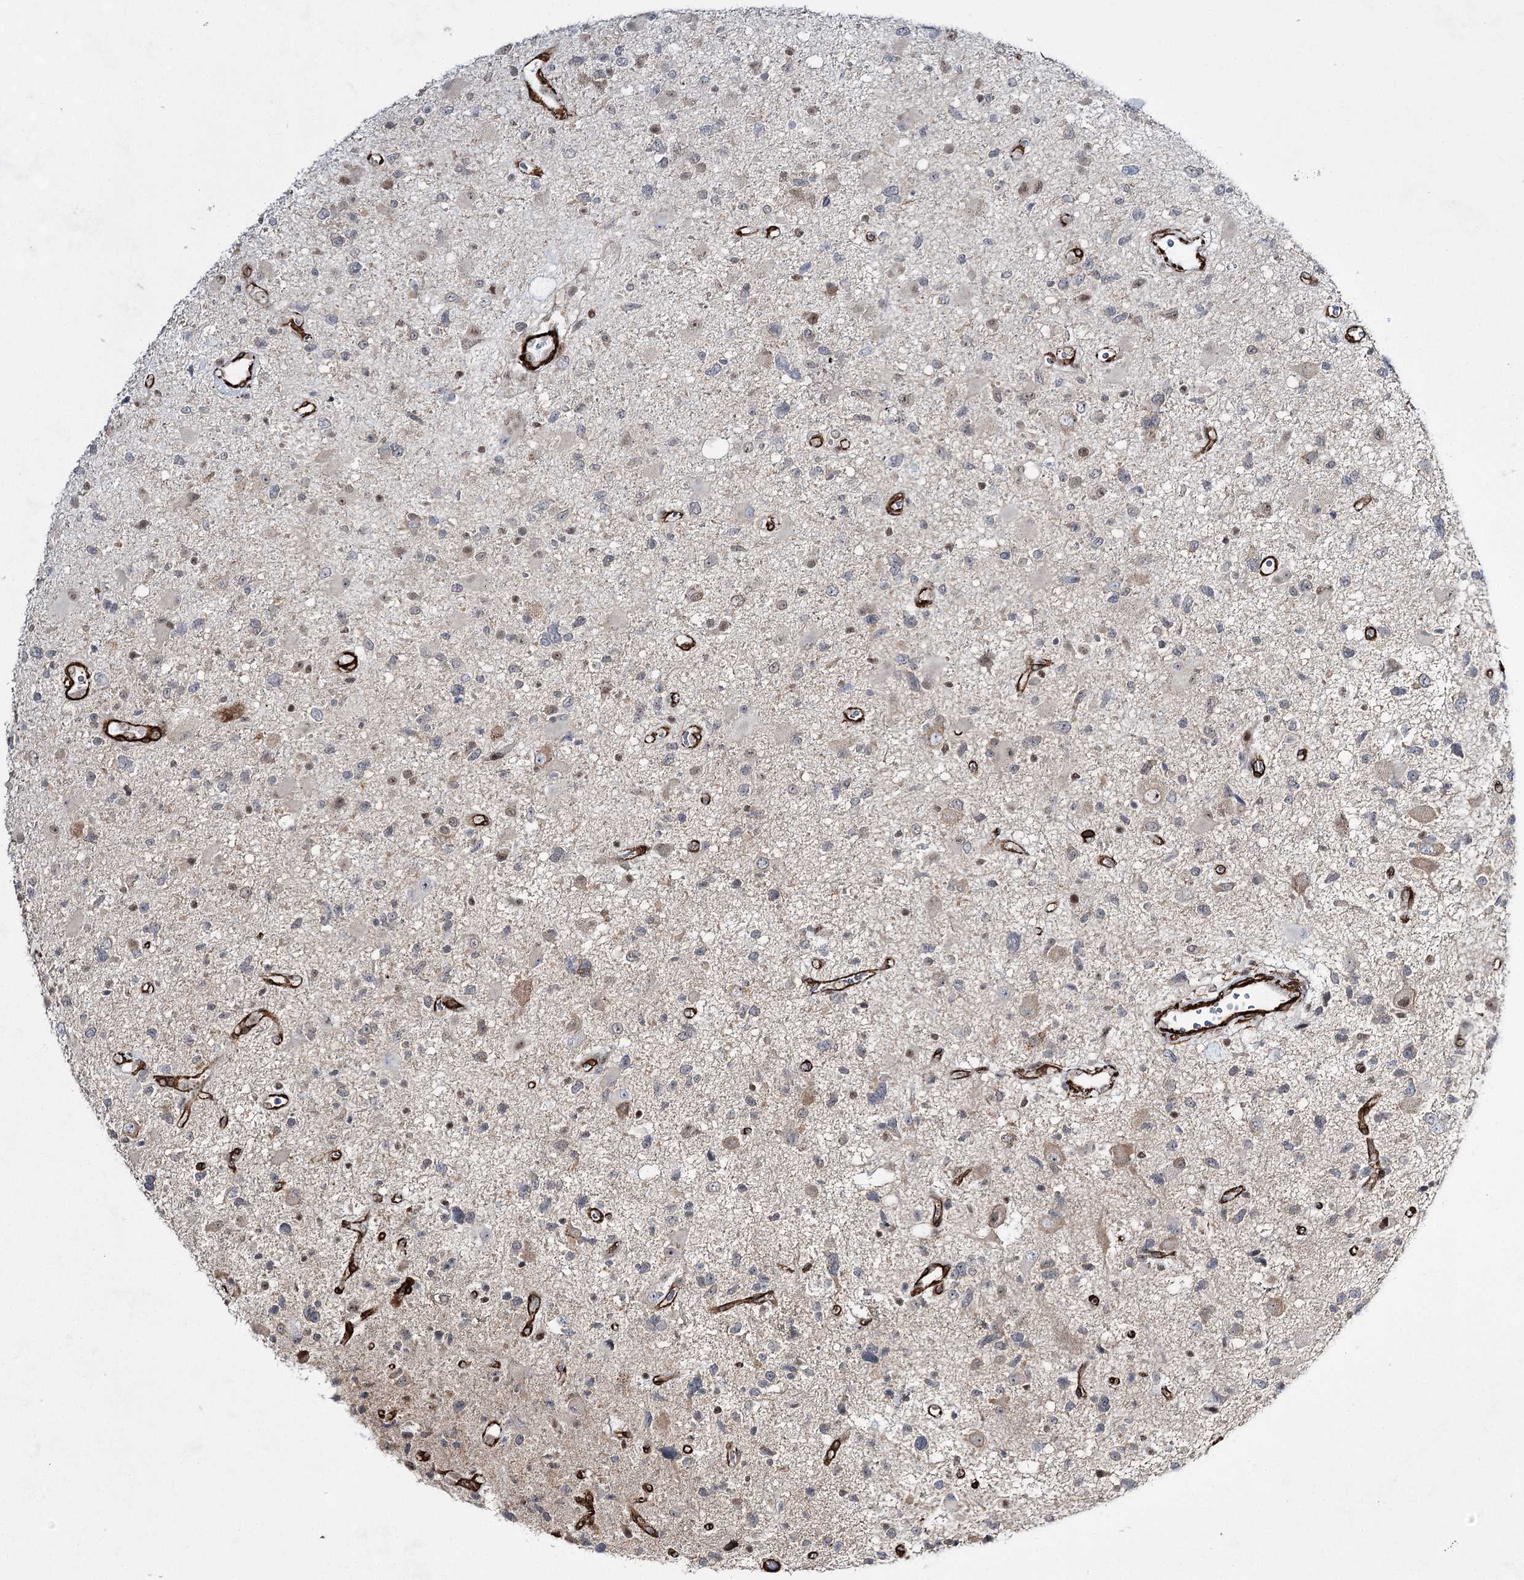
{"staining": {"intensity": "negative", "quantity": "none", "location": "none"}, "tissue": "glioma", "cell_type": "Tumor cells", "image_type": "cancer", "snomed": [{"axis": "morphology", "description": "Glioma, malignant, High grade"}, {"axis": "topography", "description": "Brain"}], "caption": "This is an IHC histopathology image of glioma. There is no staining in tumor cells.", "gene": "CWF19L1", "patient": {"sex": "male", "age": 33}}